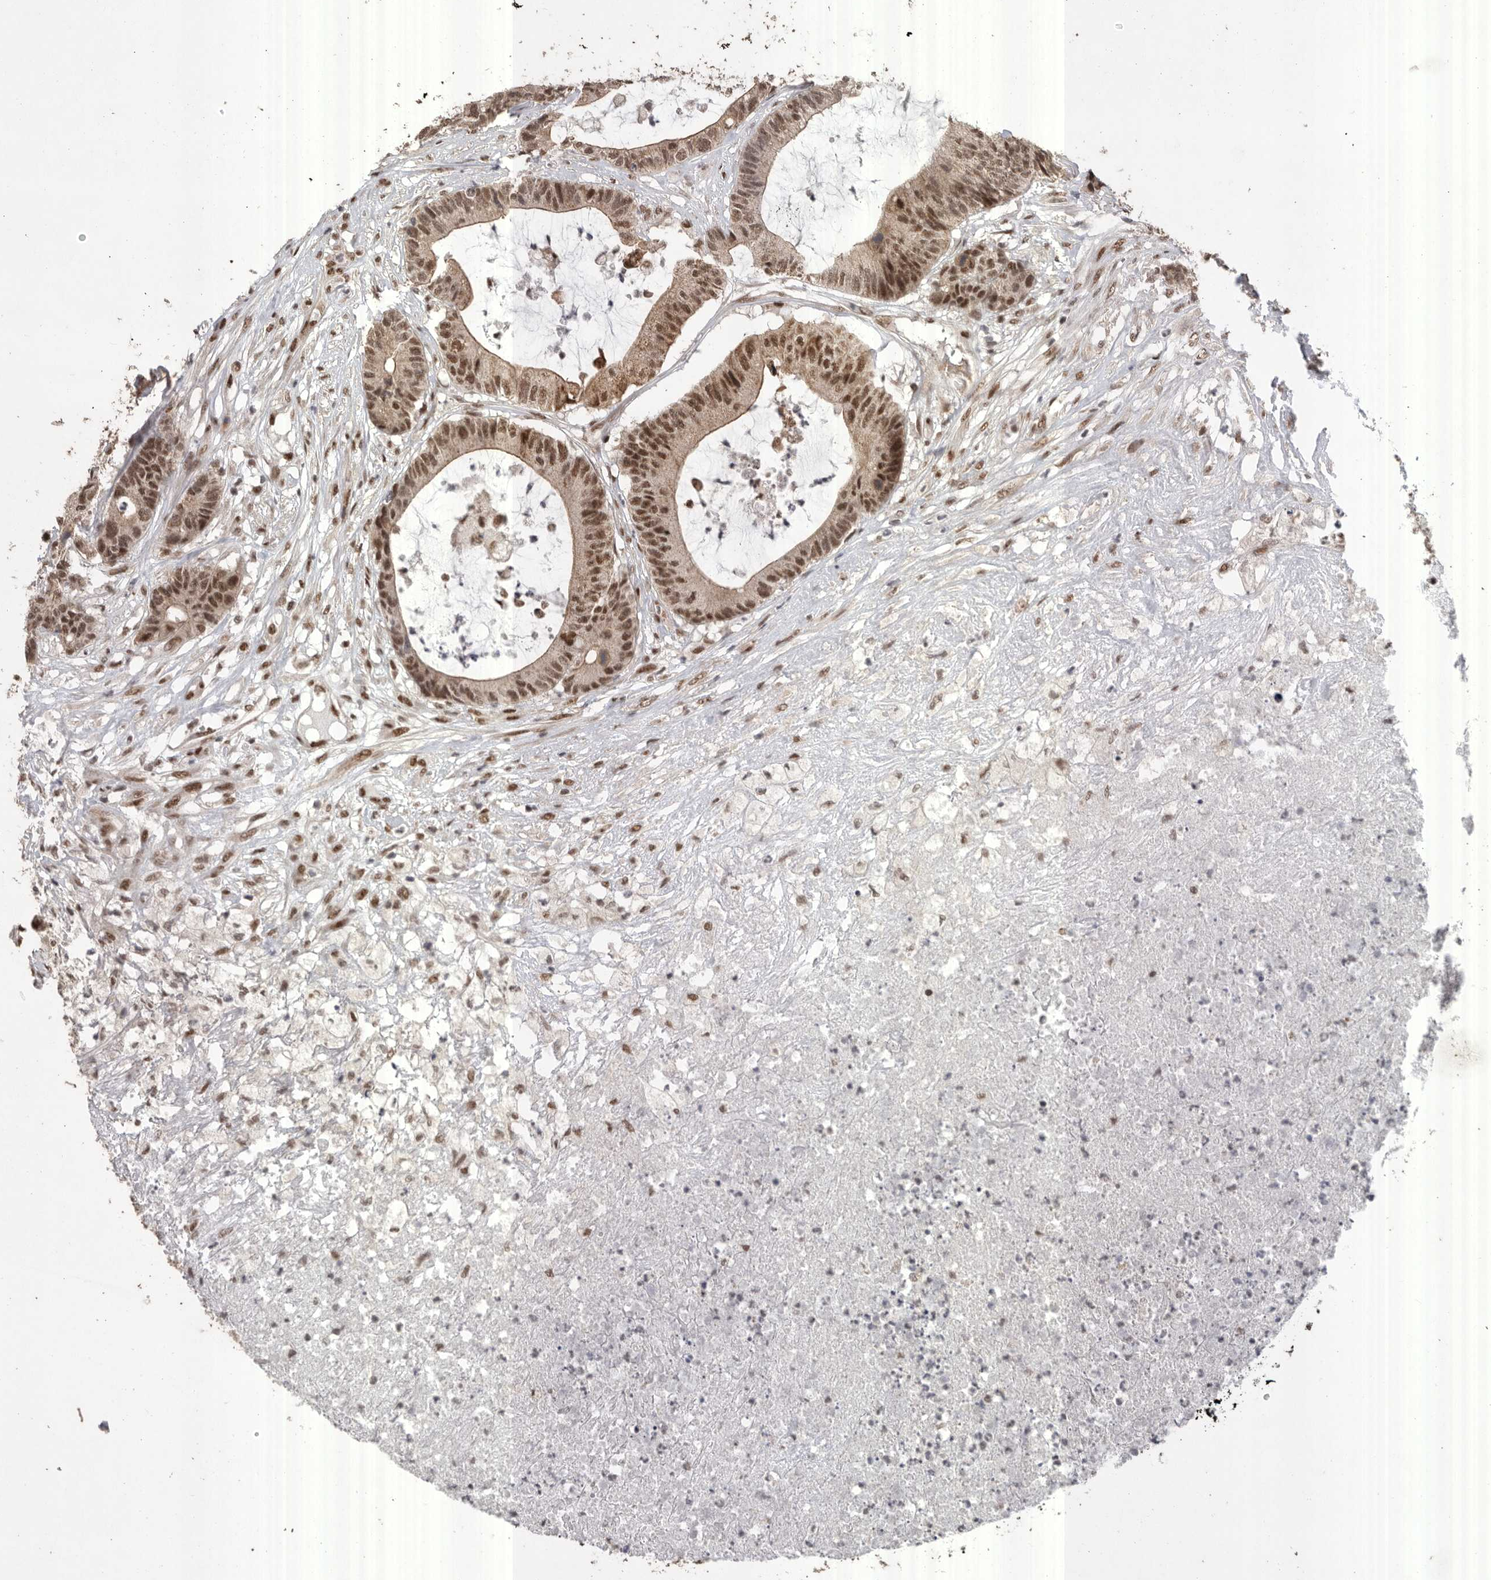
{"staining": {"intensity": "moderate", "quantity": ">75%", "location": "nuclear"}, "tissue": "colorectal cancer", "cell_type": "Tumor cells", "image_type": "cancer", "snomed": [{"axis": "morphology", "description": "Adenocarcinoma, NOS"}, {"axis": "topography", "description": "Colon"}], "caption": "A brown stain shows moderate nuclear positivity of a protein in colorectal cancer tumor cells. (brown staining indicates protein expression, while blue staining denotes nuclei).", "gene": "PPP1R10", "patient": {"sex": "female", "age": 84}}